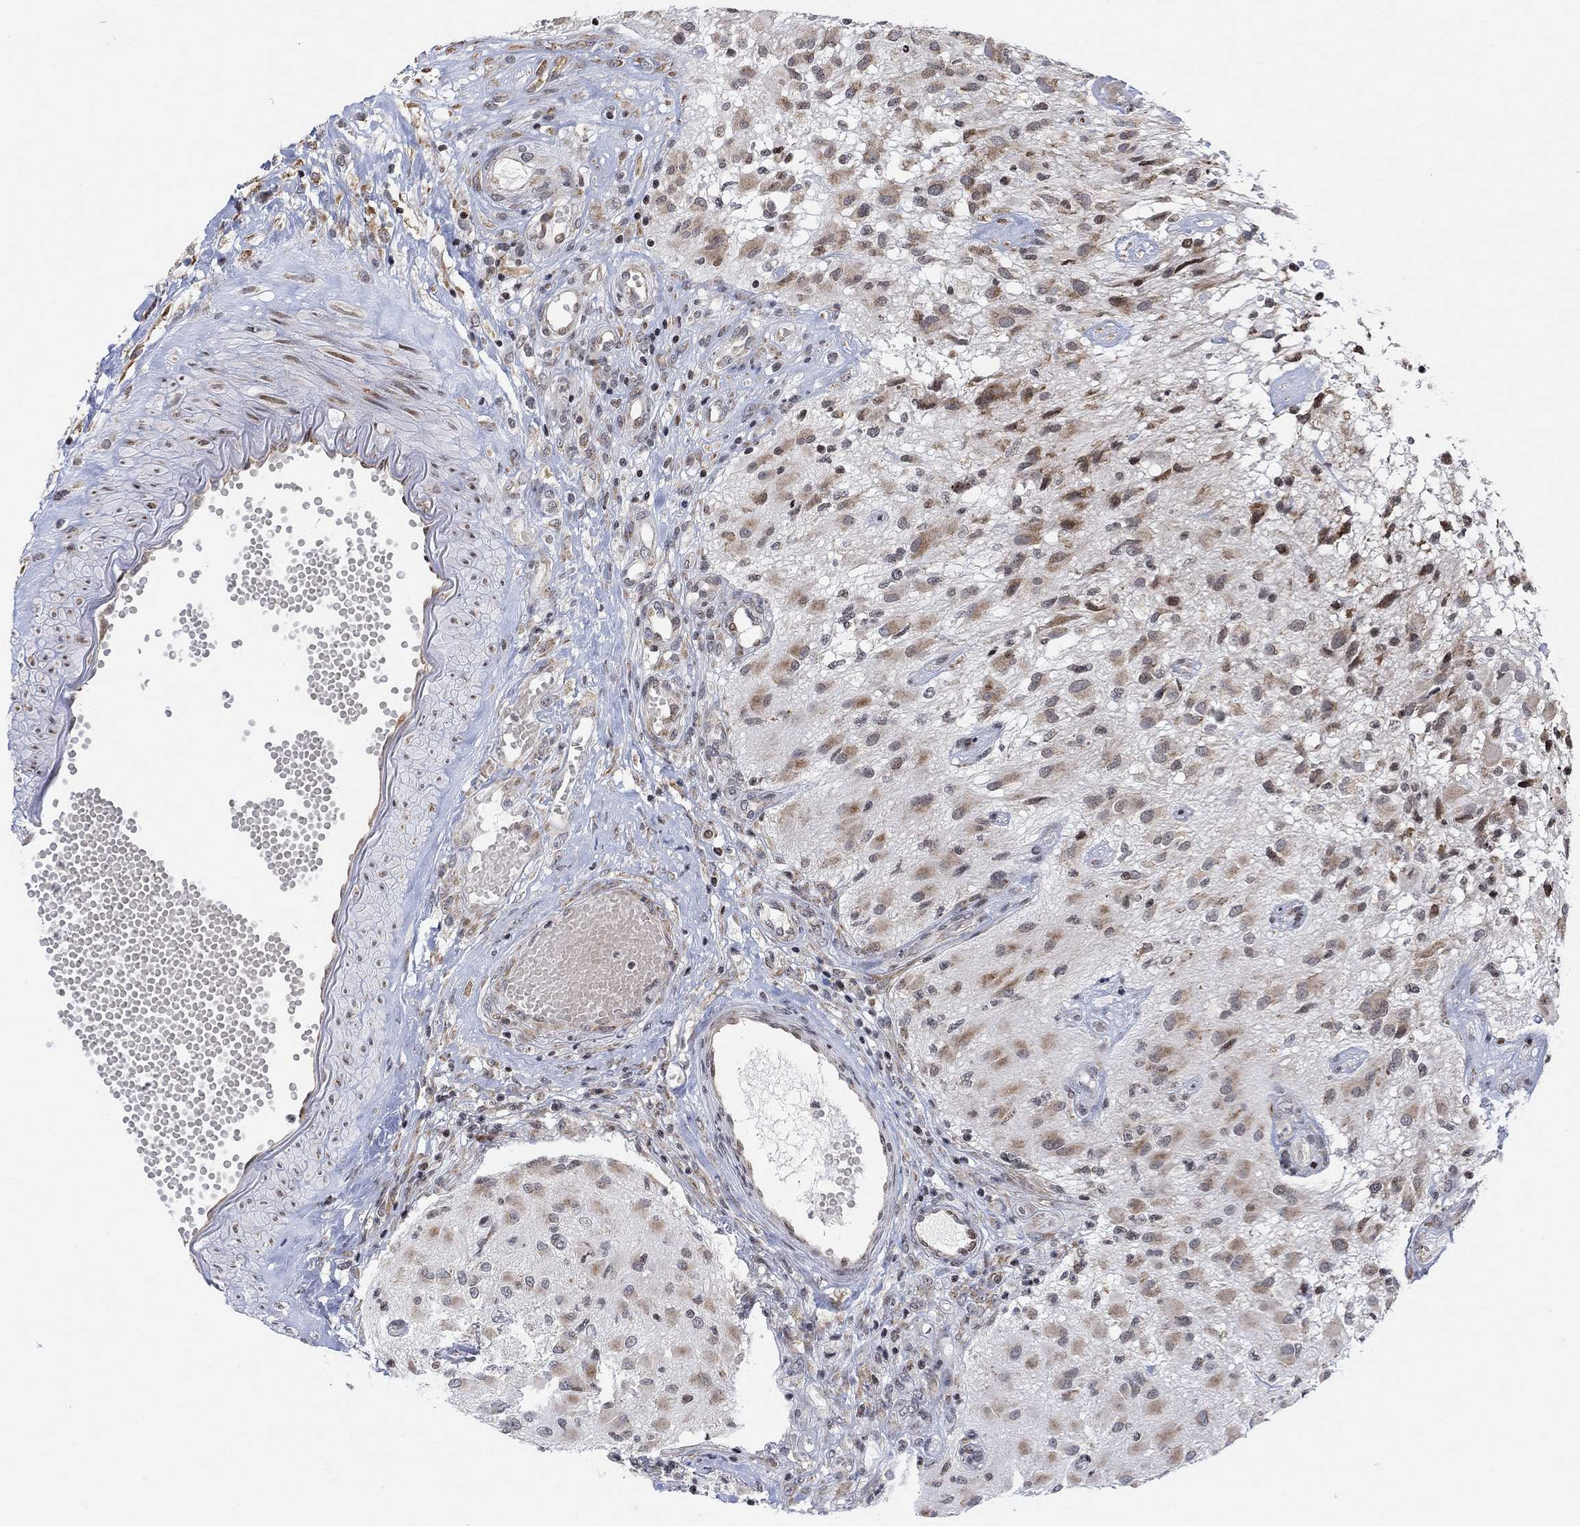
{"staining": {"intensity": "moderate", "quantity": "25%-75%", "location": "cytoplasmic/membranous"}, "tissue": "glioma", "cell_type": "Tumor cells", "image_type": "cancer", "snomed": [{"axis": "morphology", "description": "Glioma, malignant, High grade"}, {"axis": "topography", "description": "Brain"}], "caption": "Immunohistochemistry (IHC) micrograph of neoplastic tissue: malignant glioma (high-grade) stained using immunohistochemistry reveals medium levels of moderate protein expression localized specifically in the cytoplasmic/membranous of tumor cells, appearing as a cytoplasmic/membranous brown color.", "gene": "ABHD14A", "patient": {"sex": "female", "age": 63}}